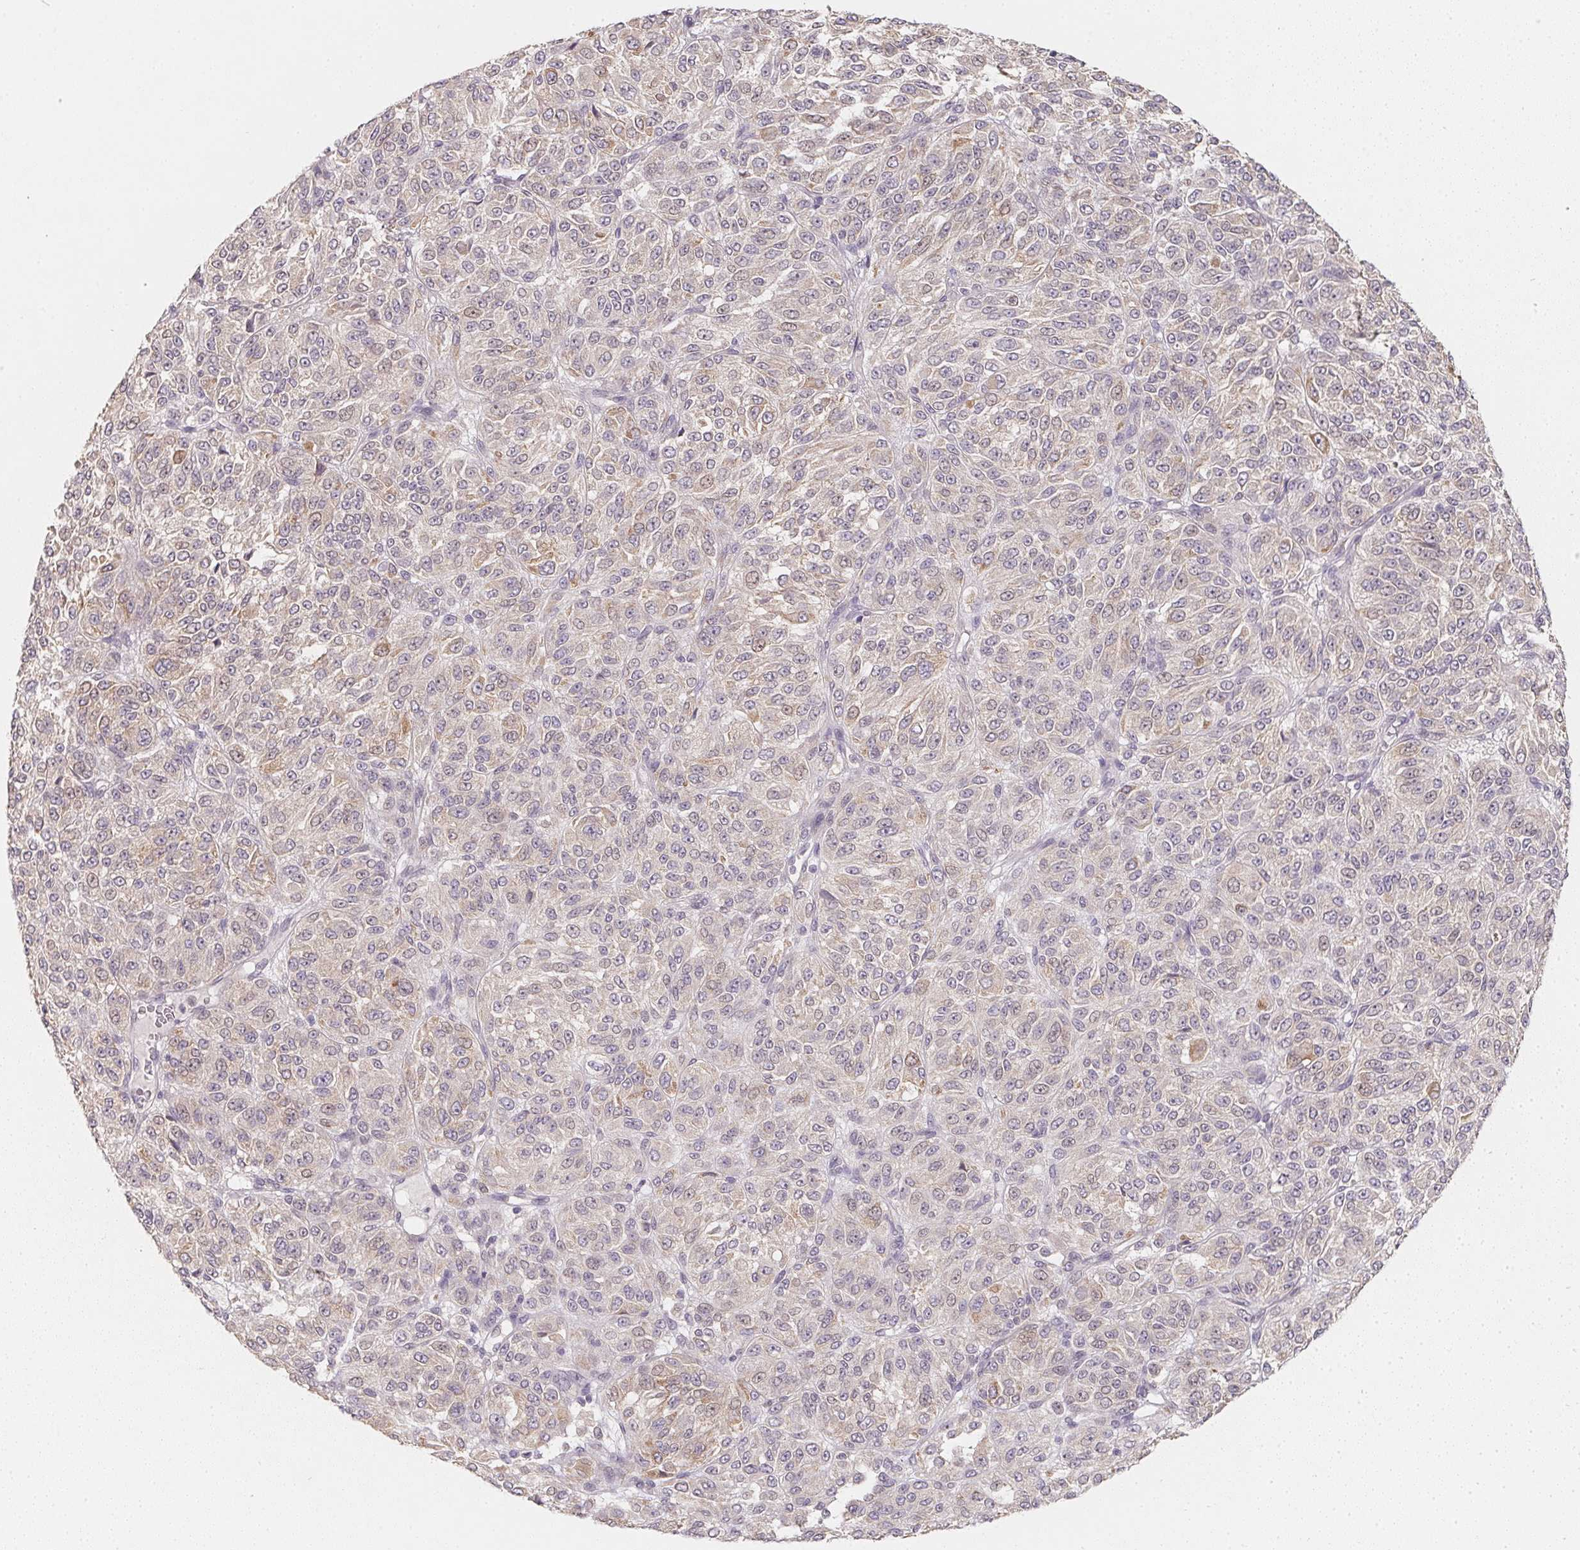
{"staining": {"intensity": "weak", "quantity": "<25%", "location": "cytoplasmic/membranous"}, "tissue": "melanoma", "cell_type": "Tumor cells", "image_type": "cancer", "snomed": [{"axis": "morphology", "description": "Malignant melanoma, Metastatic site"}, {"axis": "topography", "description": "Brain"}], "caption": "This is an immunohistochemistry (IHC) image of human malignant melanoma (metastatic site). There is no expression in tumor cells.", "gene": "SOAT1", "patient": {"sex": "female", "age": 56}}